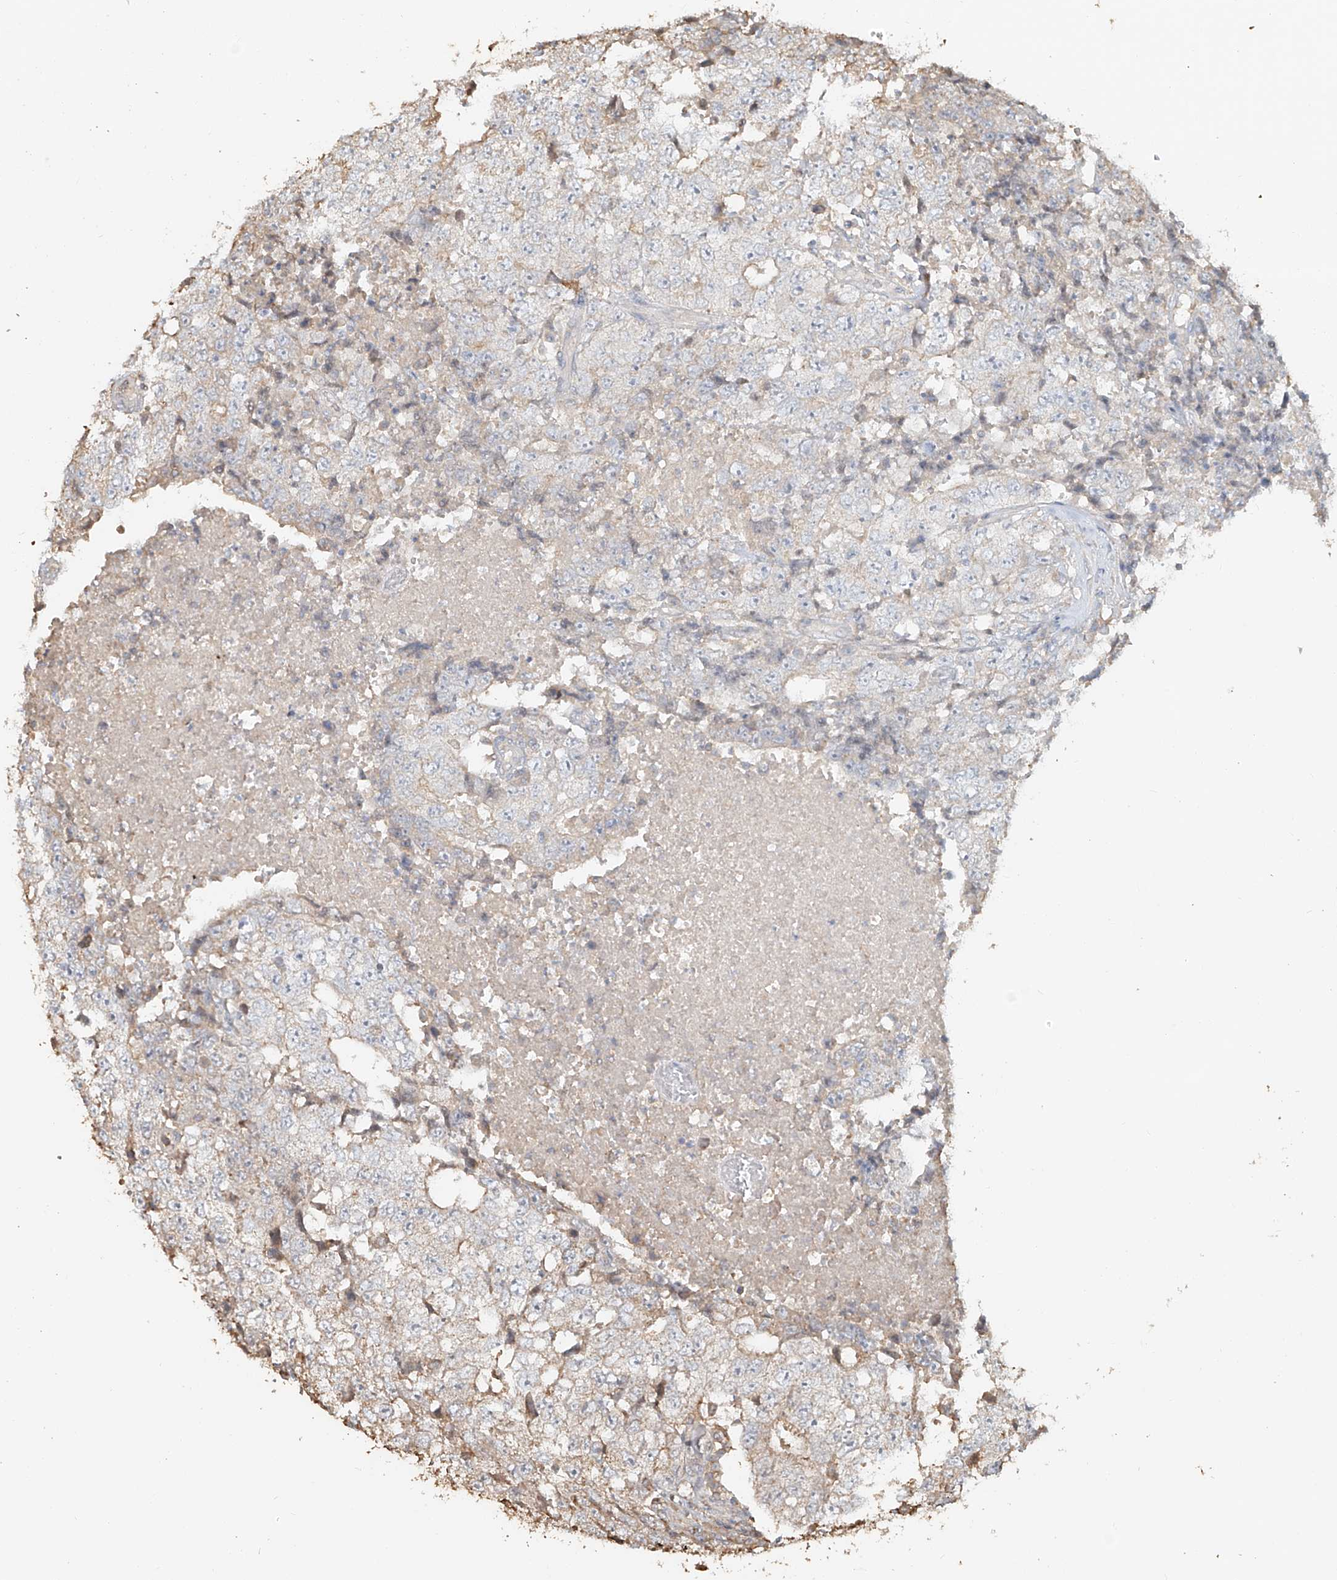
{"staining": {"intensity": "negative", "quantity": "none", "location": "none"}, "tissue": "testis cancer", "cell_type": "Tumor cells", "image_type": "cancer", "snomed": [{"axis": "morphology", "description": "Necrosis, NOS"}, {"axis": "morphology", "description": "Carcinoma, Embryonal, NOS"}, {"axis": "topography", "description": "Testis"}], "caption": "There is no significant staining in tumor cells of testis cancer.", "gene": "NPHS1", "patient": {"sex": "male", "age": 19}}